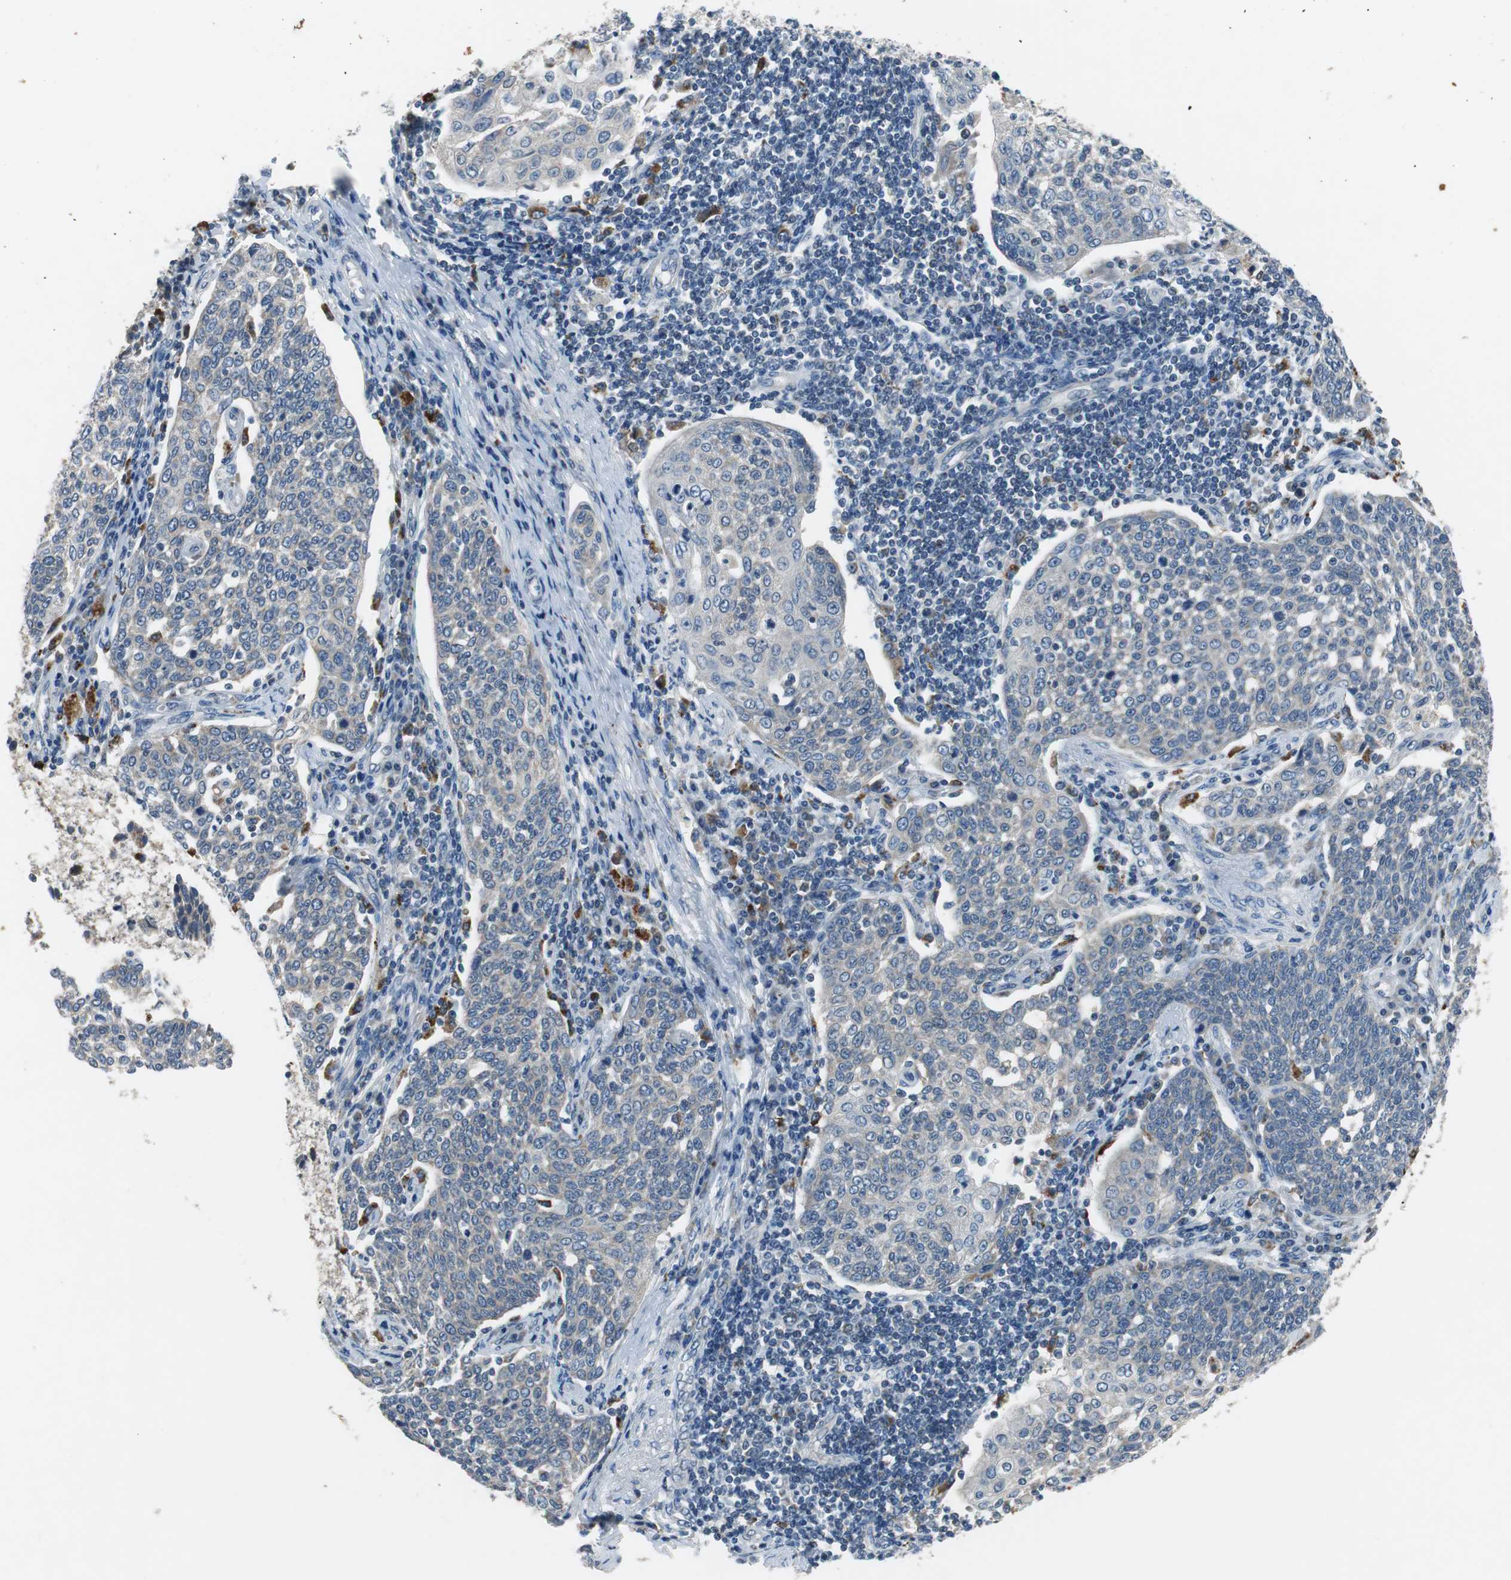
{"staining": {"intensity": "weak", "quantity": "<25%", "location": "cytoplasmic/membranous"}, "tissue": "cervical cancer", "cell_type": "Tumor cells", "image_type": "cancer", "snomed": [{"axis": "morphology", "description": "Squamous cell carcinoma, NOS"}, {"axis": "topography", "description": "Cervix"}], "caption": "The immunohistochemistry photomicrograph has no significant expression in tumor cells of cervical cancer (squamous cell carcinoma) tissue.", "gene": "NLGN1", "patient": {"sex": "female", "age": 34}}